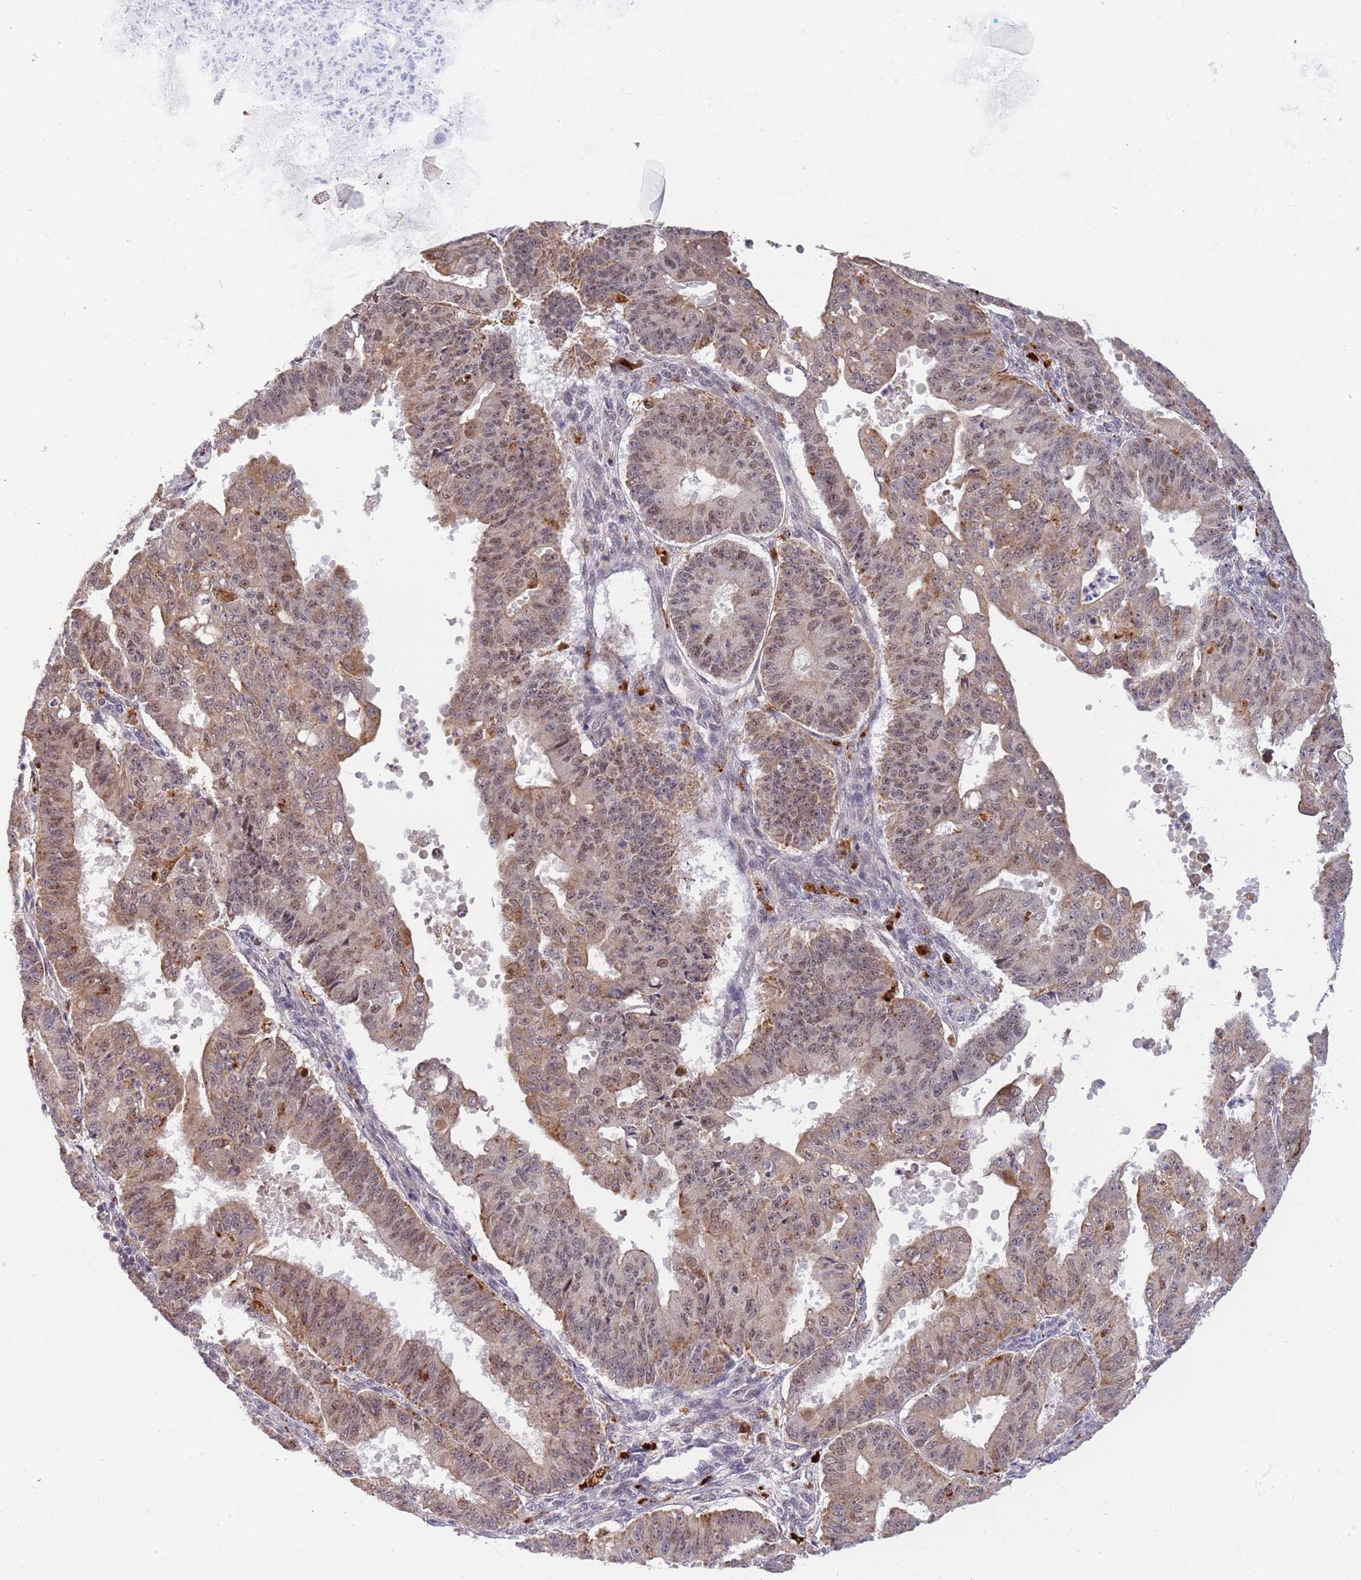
{"staining": {"intensity": "moderate", "quantity": ">75%", "location": "cytoplasmic/membranous,nuclear"}, "tissue": "ovarian cancer", "cell_type": "Tumor cells", "image_type": "cancer", "snomed": [{"axis": "morphology", "description": "Carcinoma, endometroid"}, {"axis": "topography", "description": "Appendix"}, {"axis": "topography", "description": "Ovary"}], "caption": "Protein staining shows moderate cytoplasmic/membranous and nuclear positivity in about >75% of tumor cells in ovarian endometroid carcinoma.", "gene": "TRIM27", "patient": {"sex": "female", "age": 42}}